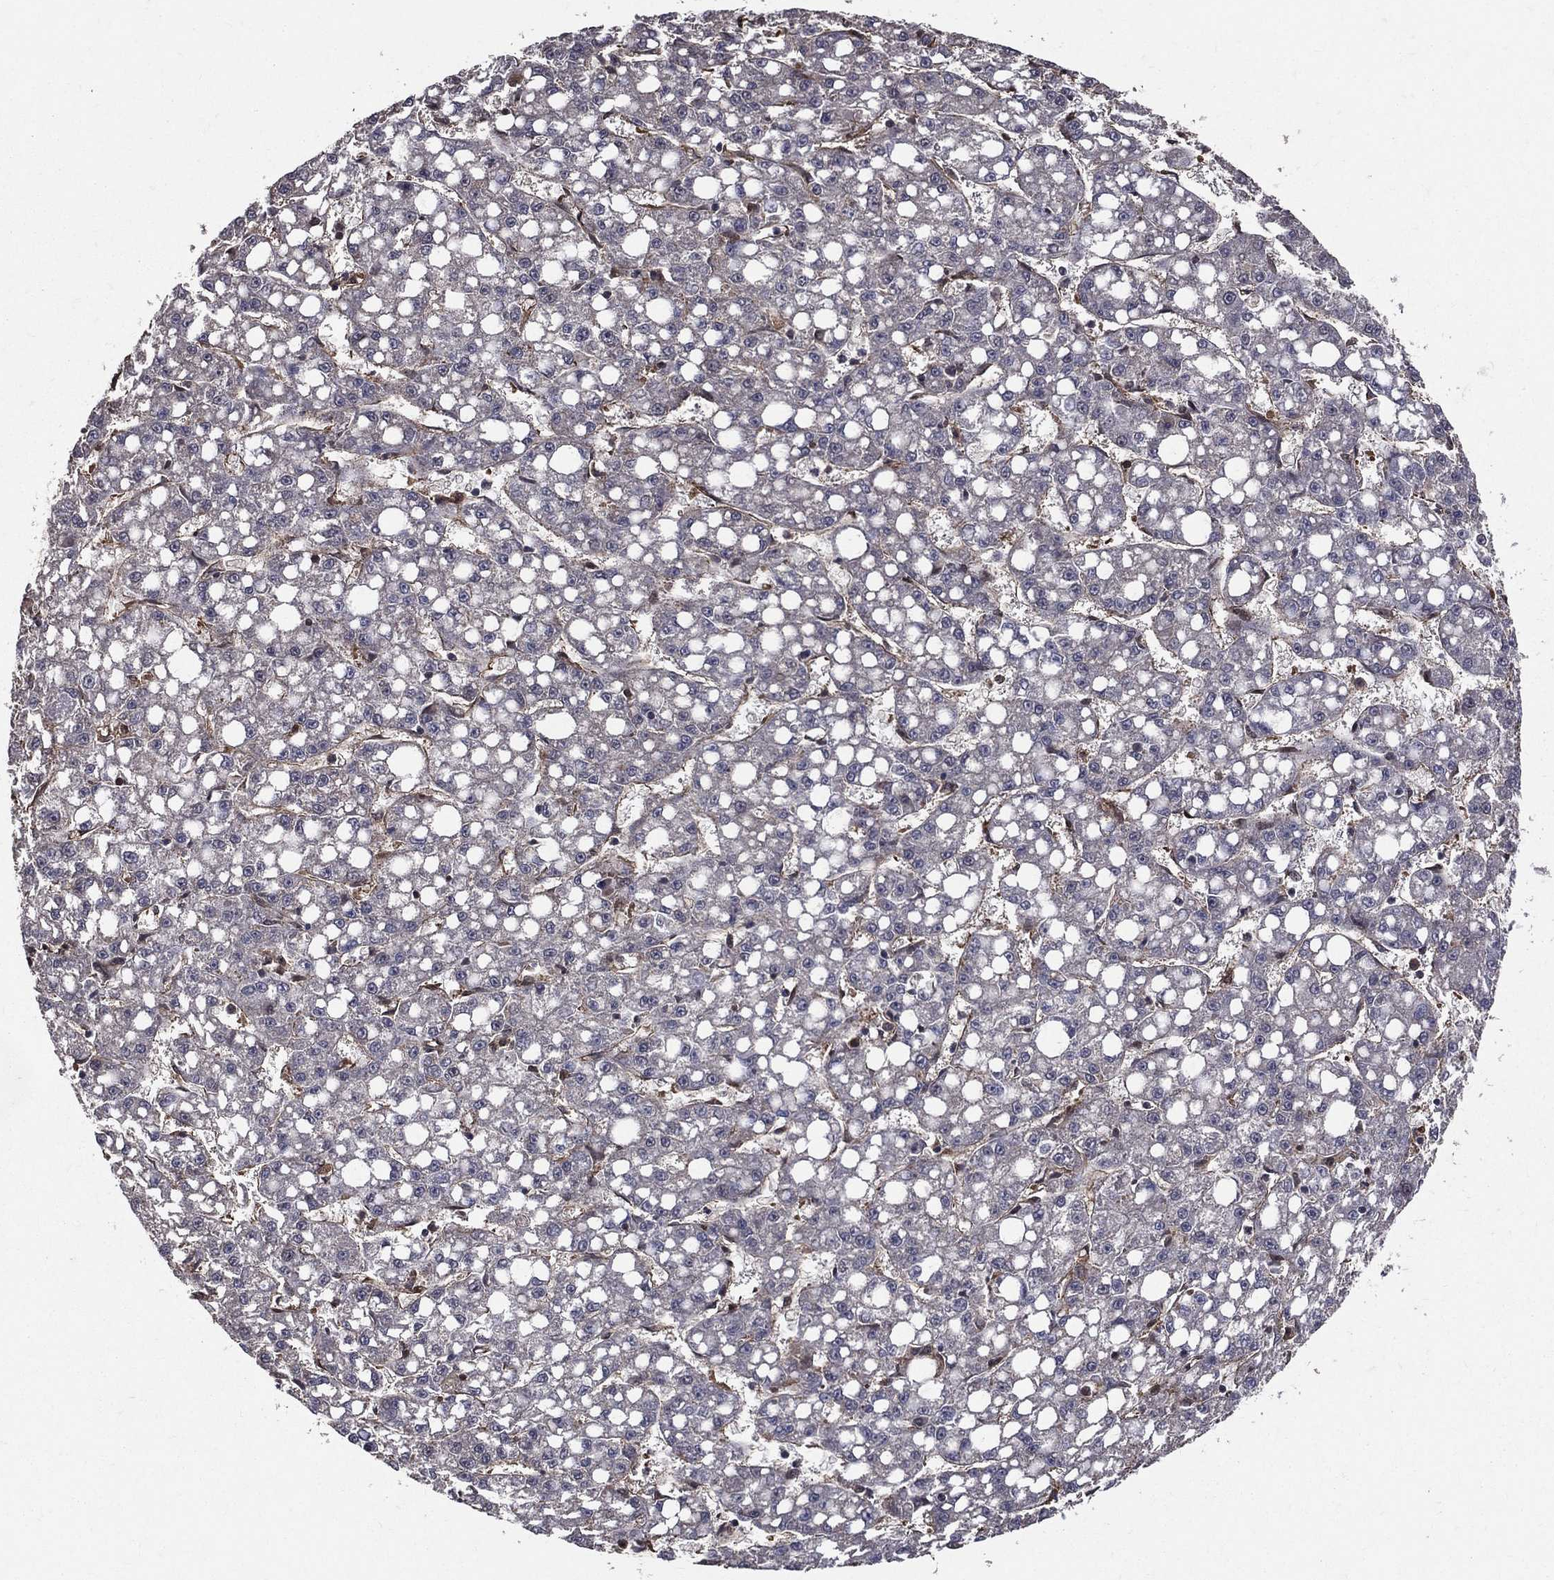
{"staining": {"intensity": "negative", "quantity": "none", "location": "none"}, "tissue": "liver cancer", "cell_type": "Tumor cells", "image_type": "cancer", "snomed": [{"axis": "morphology", "description": "Carcinoma, Hepatocellular, NOS"}, {"axis": "topography", "description": "Liver"}], "caption": "Liver cancer was stained to show a protein in brown. There is no significant positivity in tumor cells.", "gene": "DPYSL2", "patient": {"sex": "female", "age": 65}}